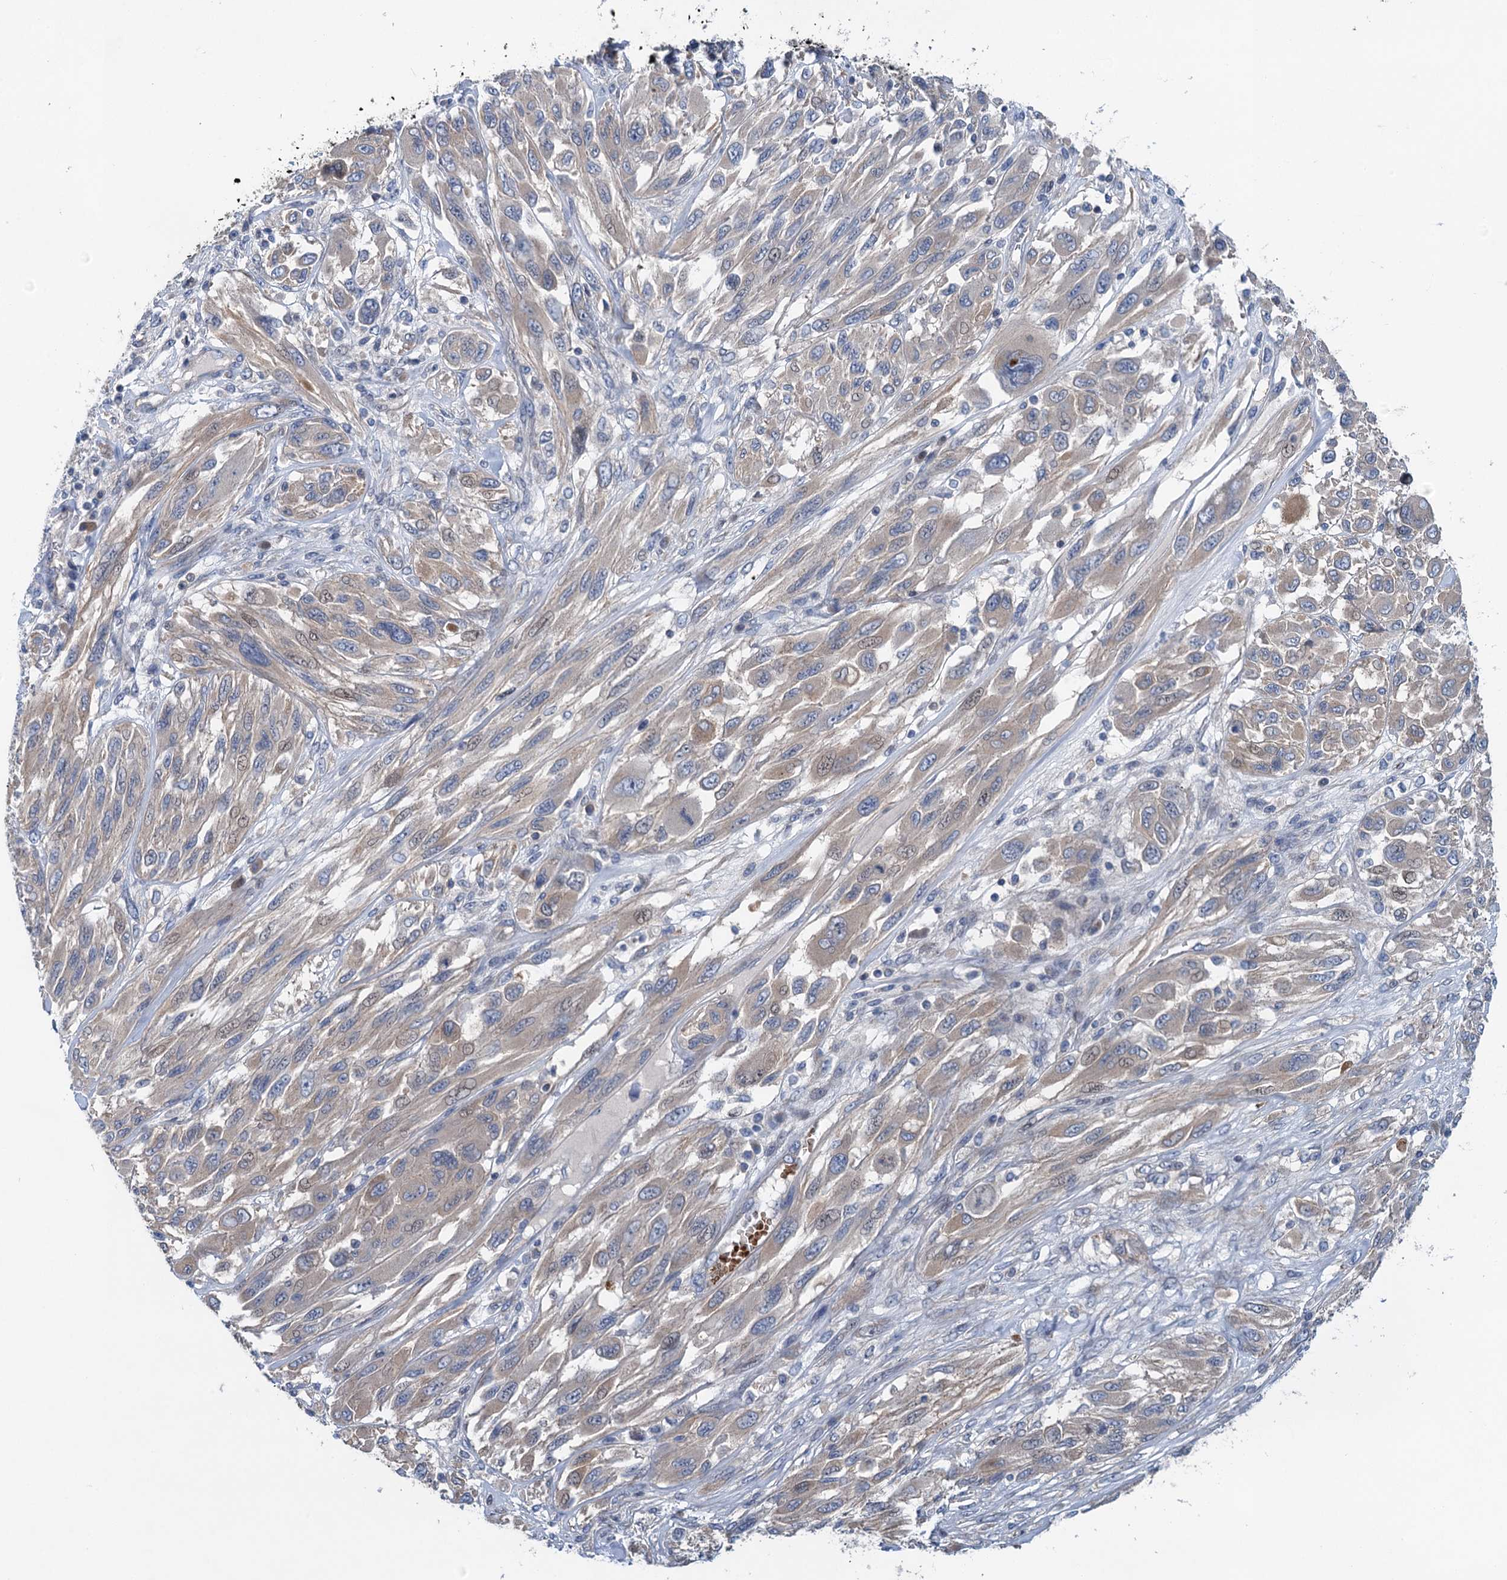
{"staining": {"intensity": "negative", "quantity": "none", "location": "none"}, "tissue": "melanoma", "cell_type": "Tumor cells", "image_type": "cancer", "snomed": [{"axis": "morphology", "description": "Malignant melanoma, NOS"}, {"axis": "topography", "description": "Skin"}], "caption": "Photomicrograph shows no significant protein staining in tumor cells of malignant melanoma. The staining was performed using DAB to visualize the protein expression in brown, while the nuclei were stained in blue with hematoxylin (Magnification: 20x).", "gene": "NBEA", "patient": {"sex": "female", "age": 91}}